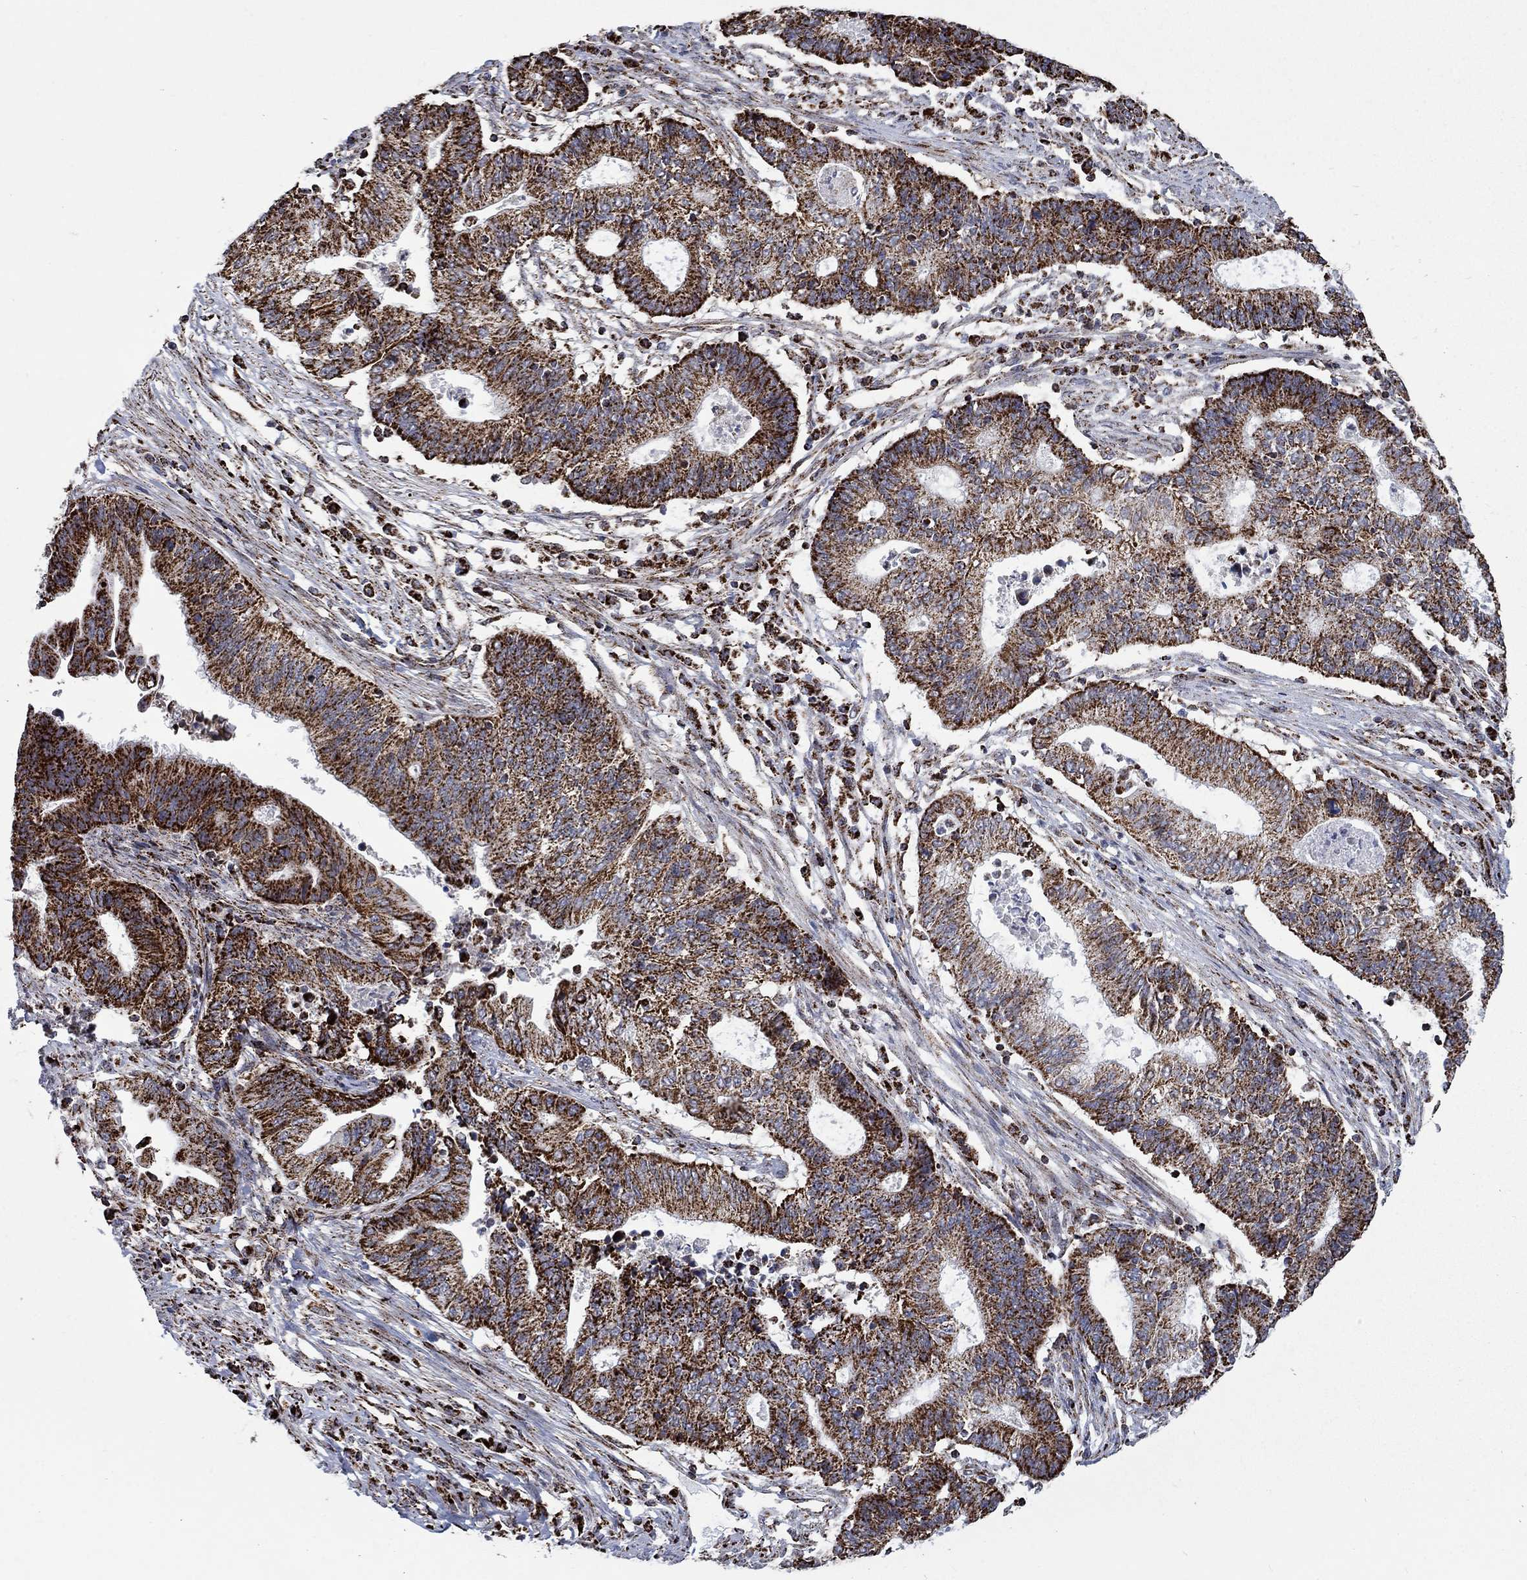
{"staining": {"intensity": "strong", "quantity": ">75%", "location": "cytoplasmic/membranous"}, "tissue": "endometrial cancer", "cell_type": "Tumor cells", "image_type": "cancer", "snomed": [{"axis": "morphology", "description": "Adenocarcinoma, NOS"}, {"axis": "topography", "description": "Uterus"}, {"axis": "topography", "description": "Endometrium"}], "caption": "The histopathology image reveals a brown stain indicating the presence of a protein in the cytoplasmic/membranous of tumor cells in endometrial adenocarcinoma.", "gene": "MOAP1", "patient": {"sex": "female", "age": 54}}